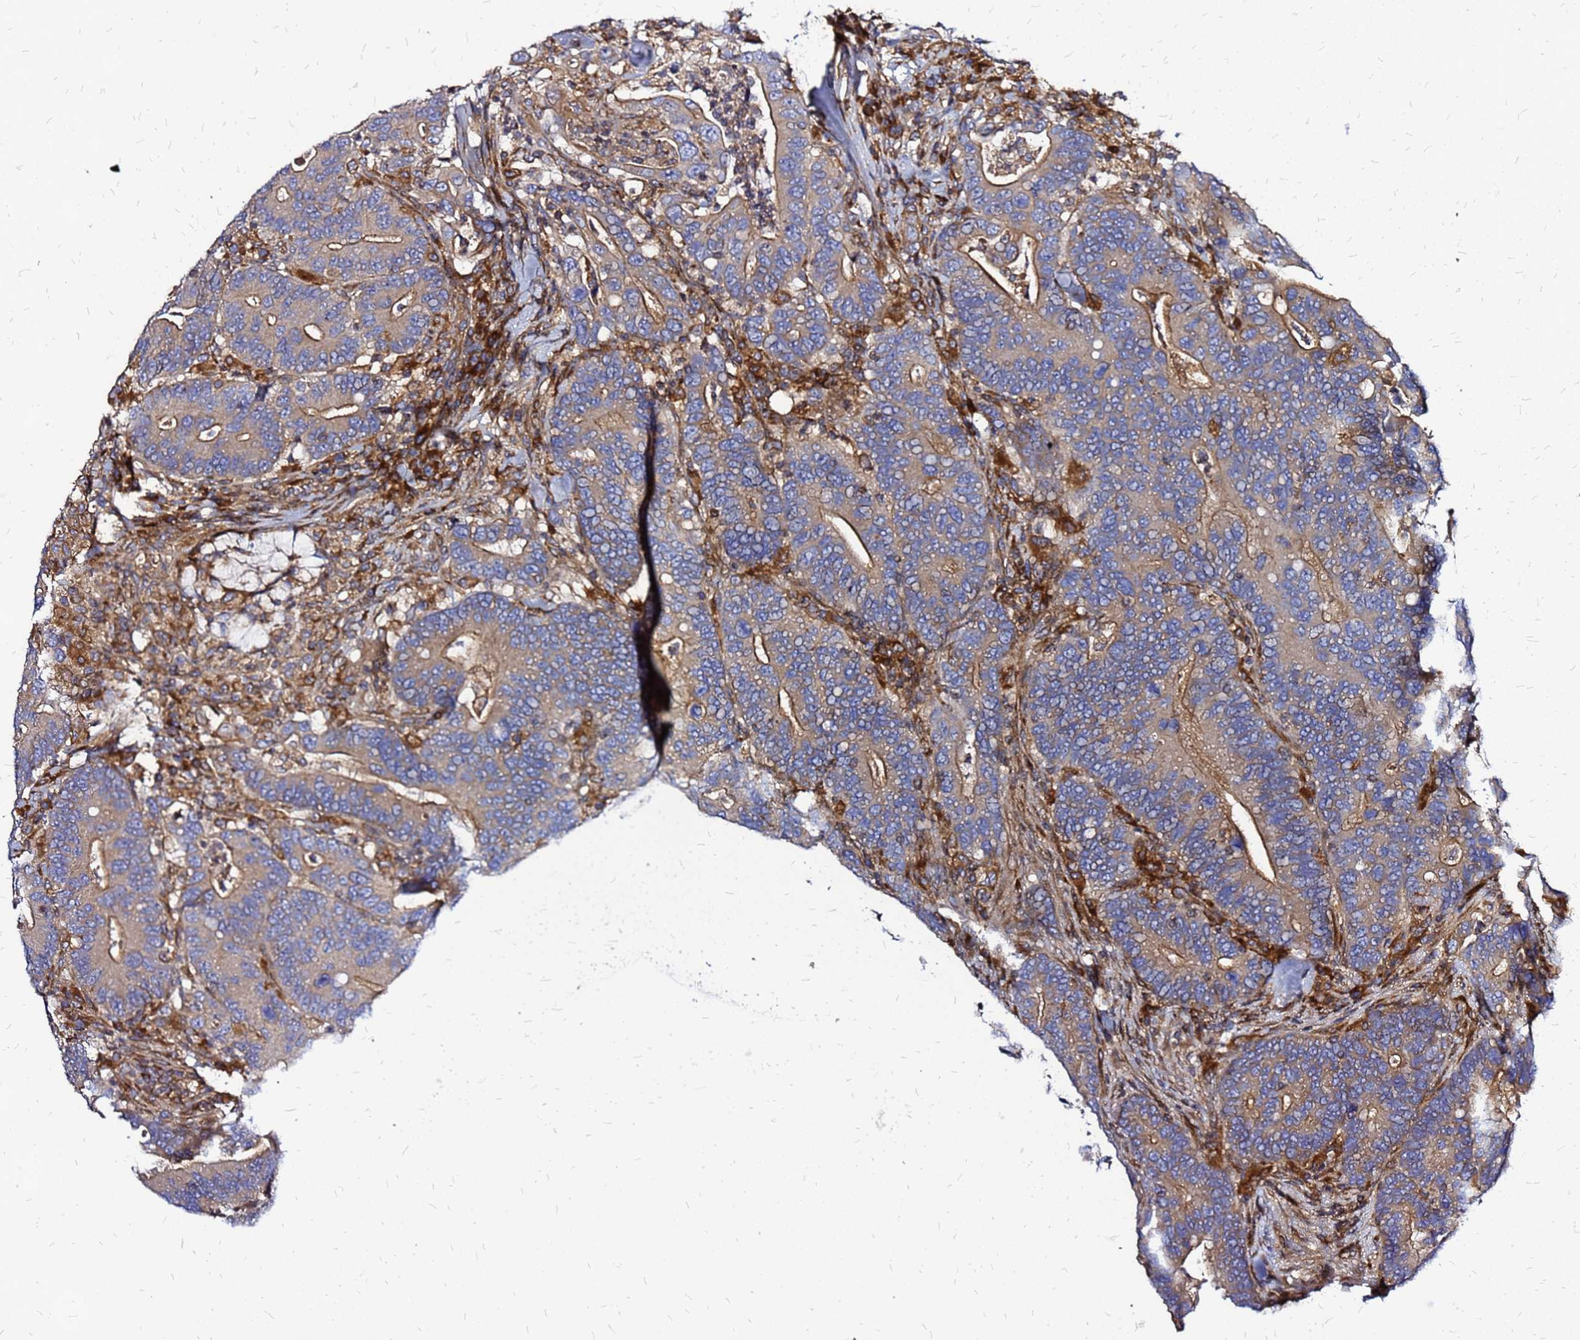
{"staining": {"intensity": "moderate", "quantity": "<25%", "location": "cytoplasmic/membranous"}, "tissue": "colorectal cancer", "cell_type": "Tumor cells", "image_type": "cancer", "snomed": [{"axis": "morphology", "description": "Adenocarcinoma, NOS"}, {"axis": "topography", "description": "Colon"}], "caption": "Immunohistochemical staining of colorectal cancer shows low levels of moderate cytoplasmic/membranous protein expression in about <25% of tumor cells.", "gene": "CYBC1", "patient": {"sex": "female", "age": 66}}